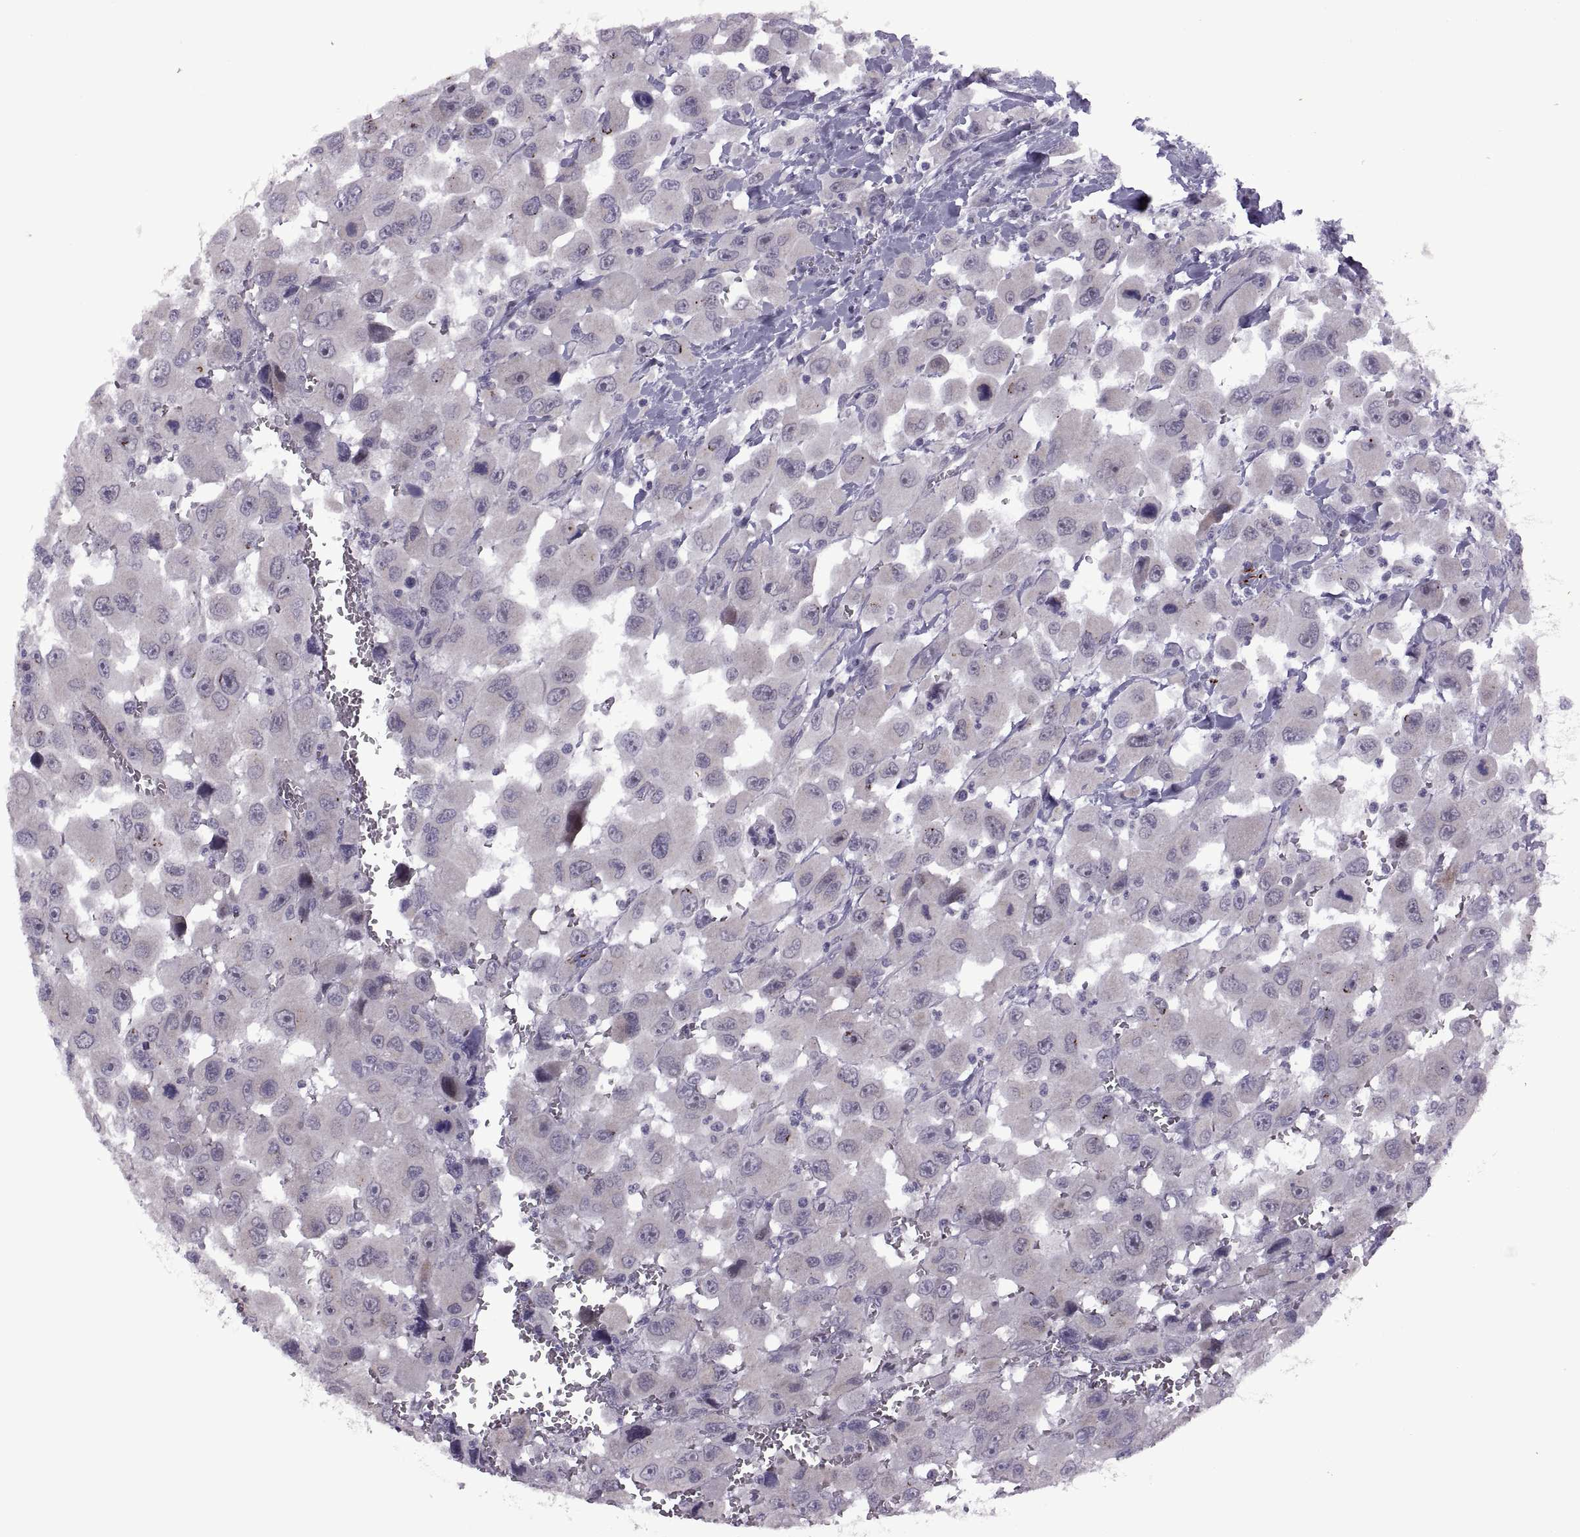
{"staining": {"intensity": "negative", "quantity": "none", "location": "none"}, "tissue": "head and neck cancer", "cell_type": "Tumor cells", "image_type": "cancer", "snomed": [{"axis": "morphology", "description": "Squamous cell carcinoma, NOS"}, {"axis": "morphology", "description": "Squamous cell carcinoma, metastatic, NOS"}, {"axis": "topography", "description": "Oral tissue"}, {"axis": "topography", "description": "Head-Neck"}], "caption": "Immunohistochemistry micrograph of head and neck cancer (metastatic squamous cell carcinoma) stained for a protein (brown), which shows no positivity in tumor cells.", "gene": "RIPK4", "patient": {"sex": "female", "age": 85}}